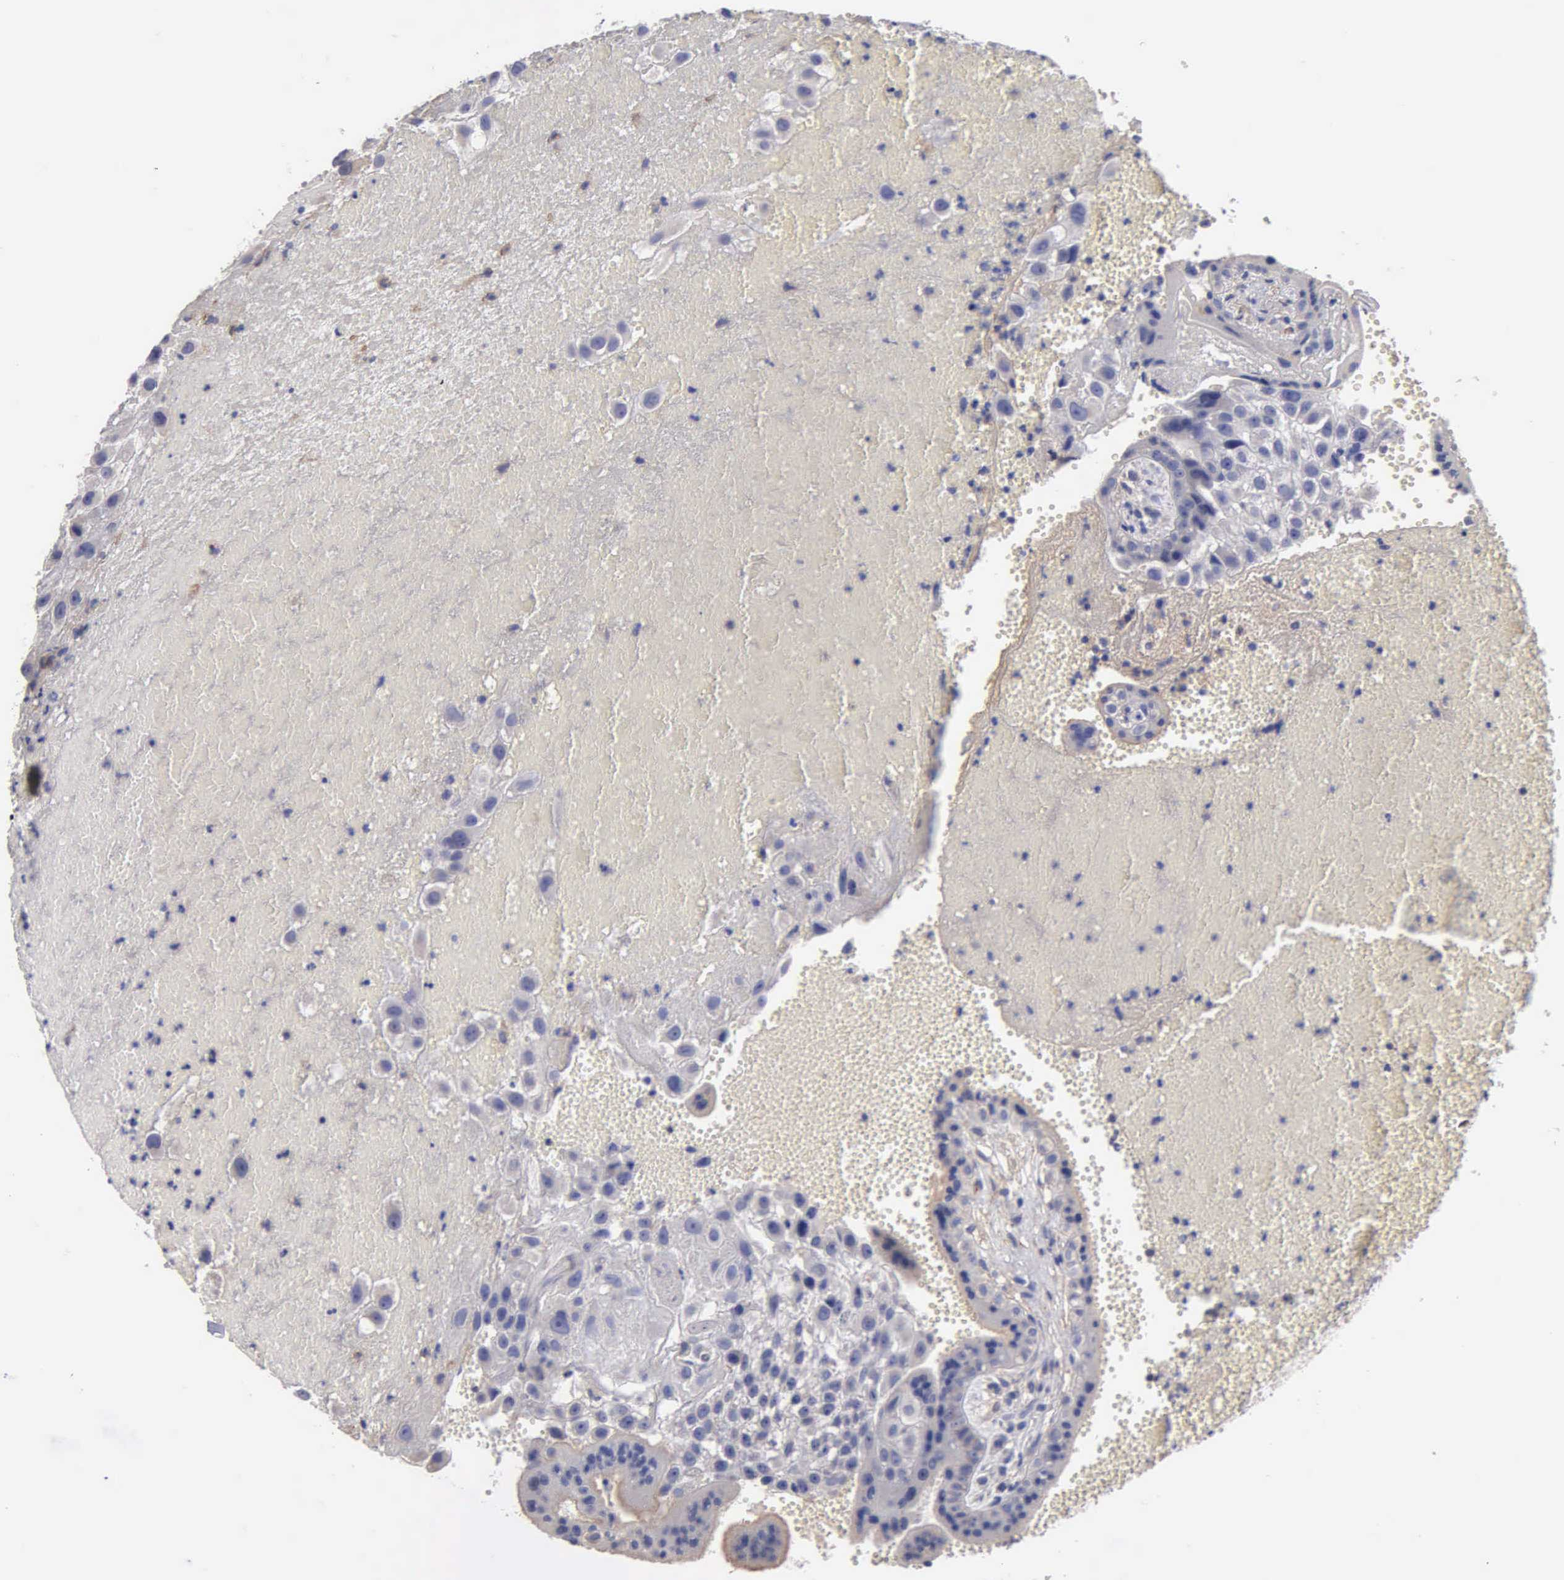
{"staining": {"intensity": "negative", "quantity": "none", "location": "none"}, "tissue": "placenta", "cell_type": "Decidual cells", "image_type": "normal", "snomed": [{"axis": "morphology", "description": "Normal tissue, NOS"}, {"axis": "topography", "description": "Placenta"}], "caption": "Immunohistochemistry micrograph of normal placenta: human placenta stained with DAB (3,3'-diaminobenzidine) reveals no significant protein staining in decidual cells. (Immunohistochemistry (ihc), brightfield microscopy, high magnification).", "gene": "PTGS2", "patient": {"sex": "female", "age": 30}}